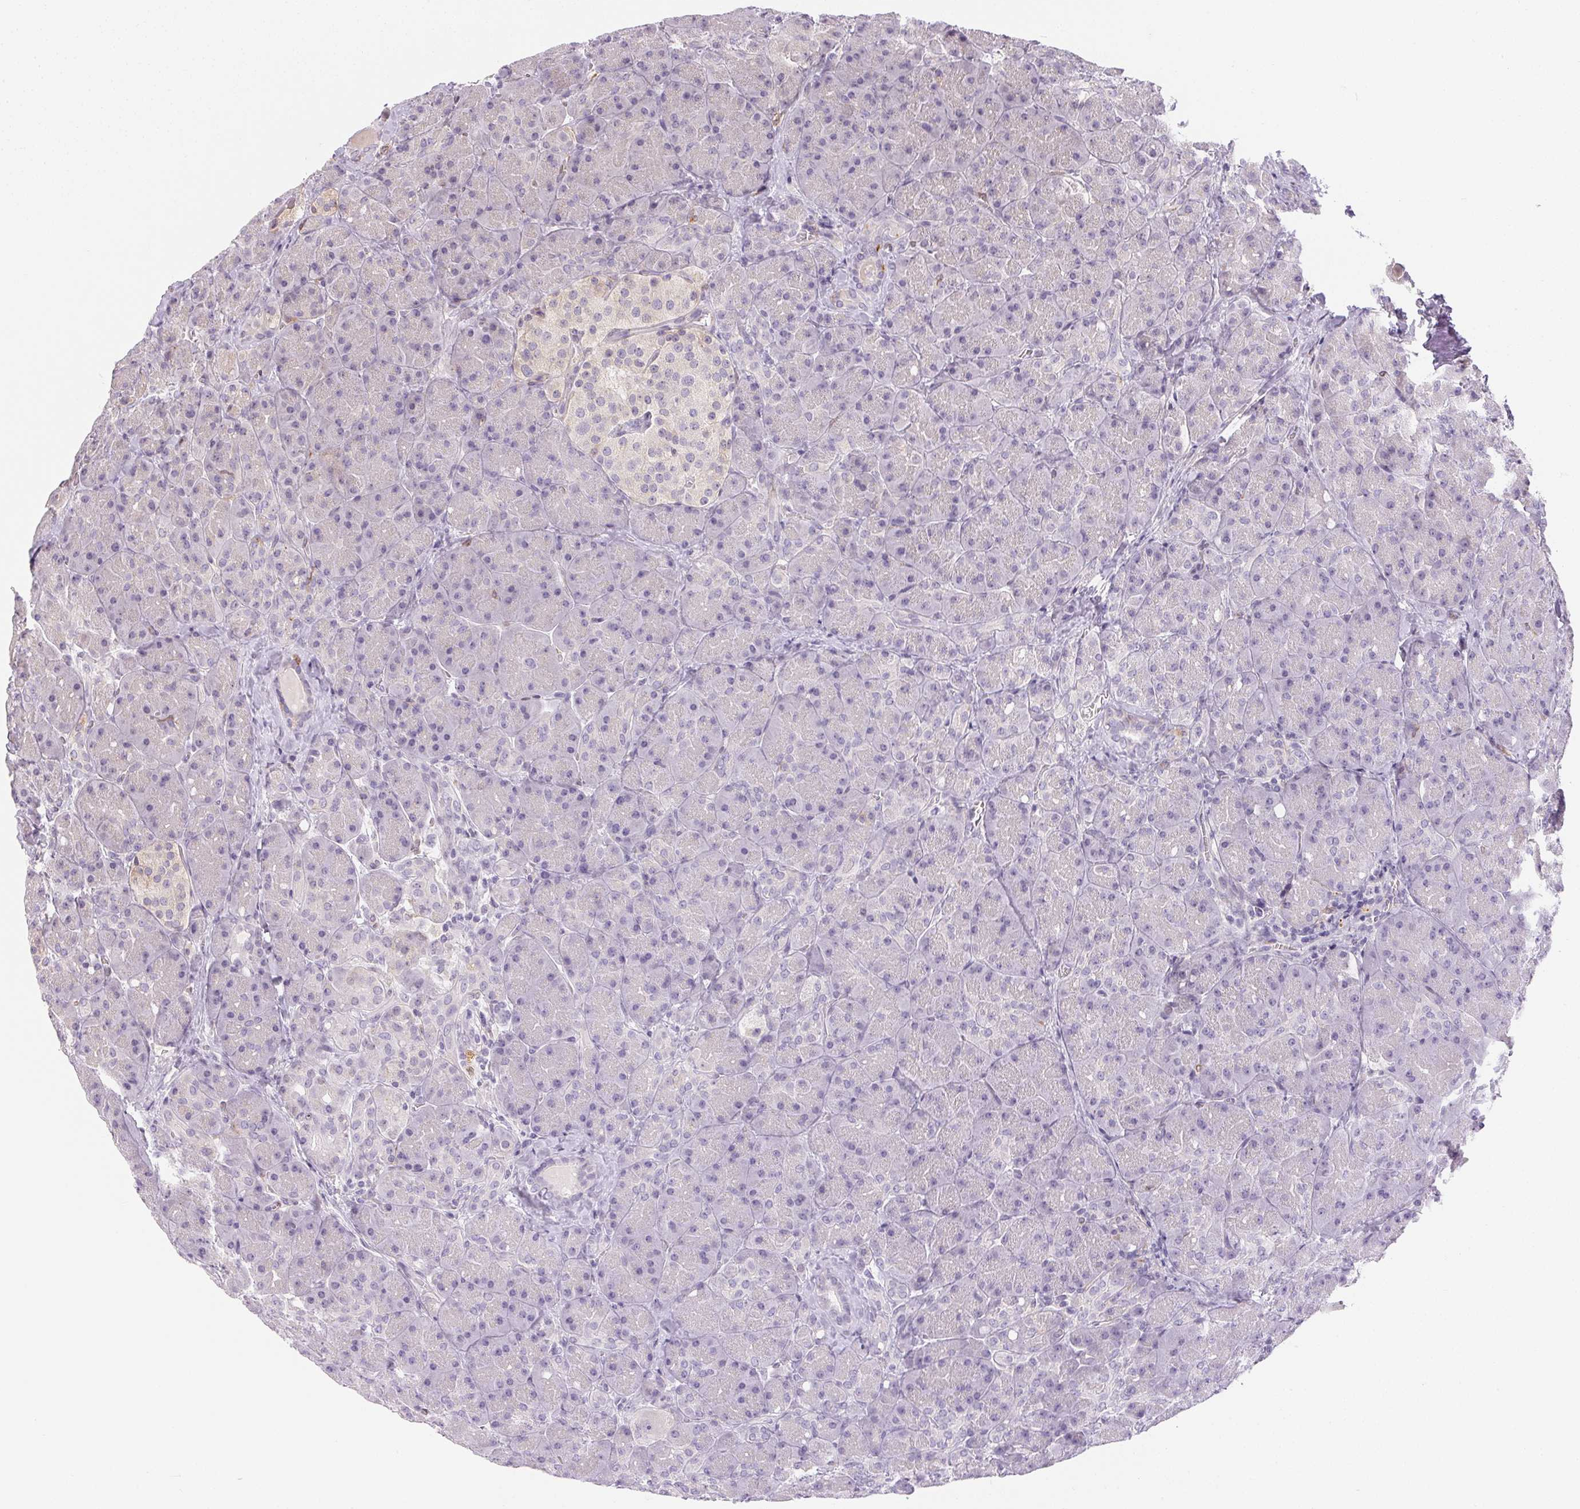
{"staining": {"intensity": "negative", "quantity": "none", "location": "none"}, "tissue": "pancreas", "cell_type": "Exocrine glandular cells", "image_type": "normal", "snomed": [{"axis": "morphology", "description": "Normal tissue, NOS"}, {"axis": "topography", "description": "Pancreas"}], "caption": "An immunohistochemistry photomicrograph of unremarkable pancreas is shown. There is no staining in exocrine glandular cells of pancreas.", "gene": "RPGRIP1", "patient": {"sex": "male", "age": 55}}